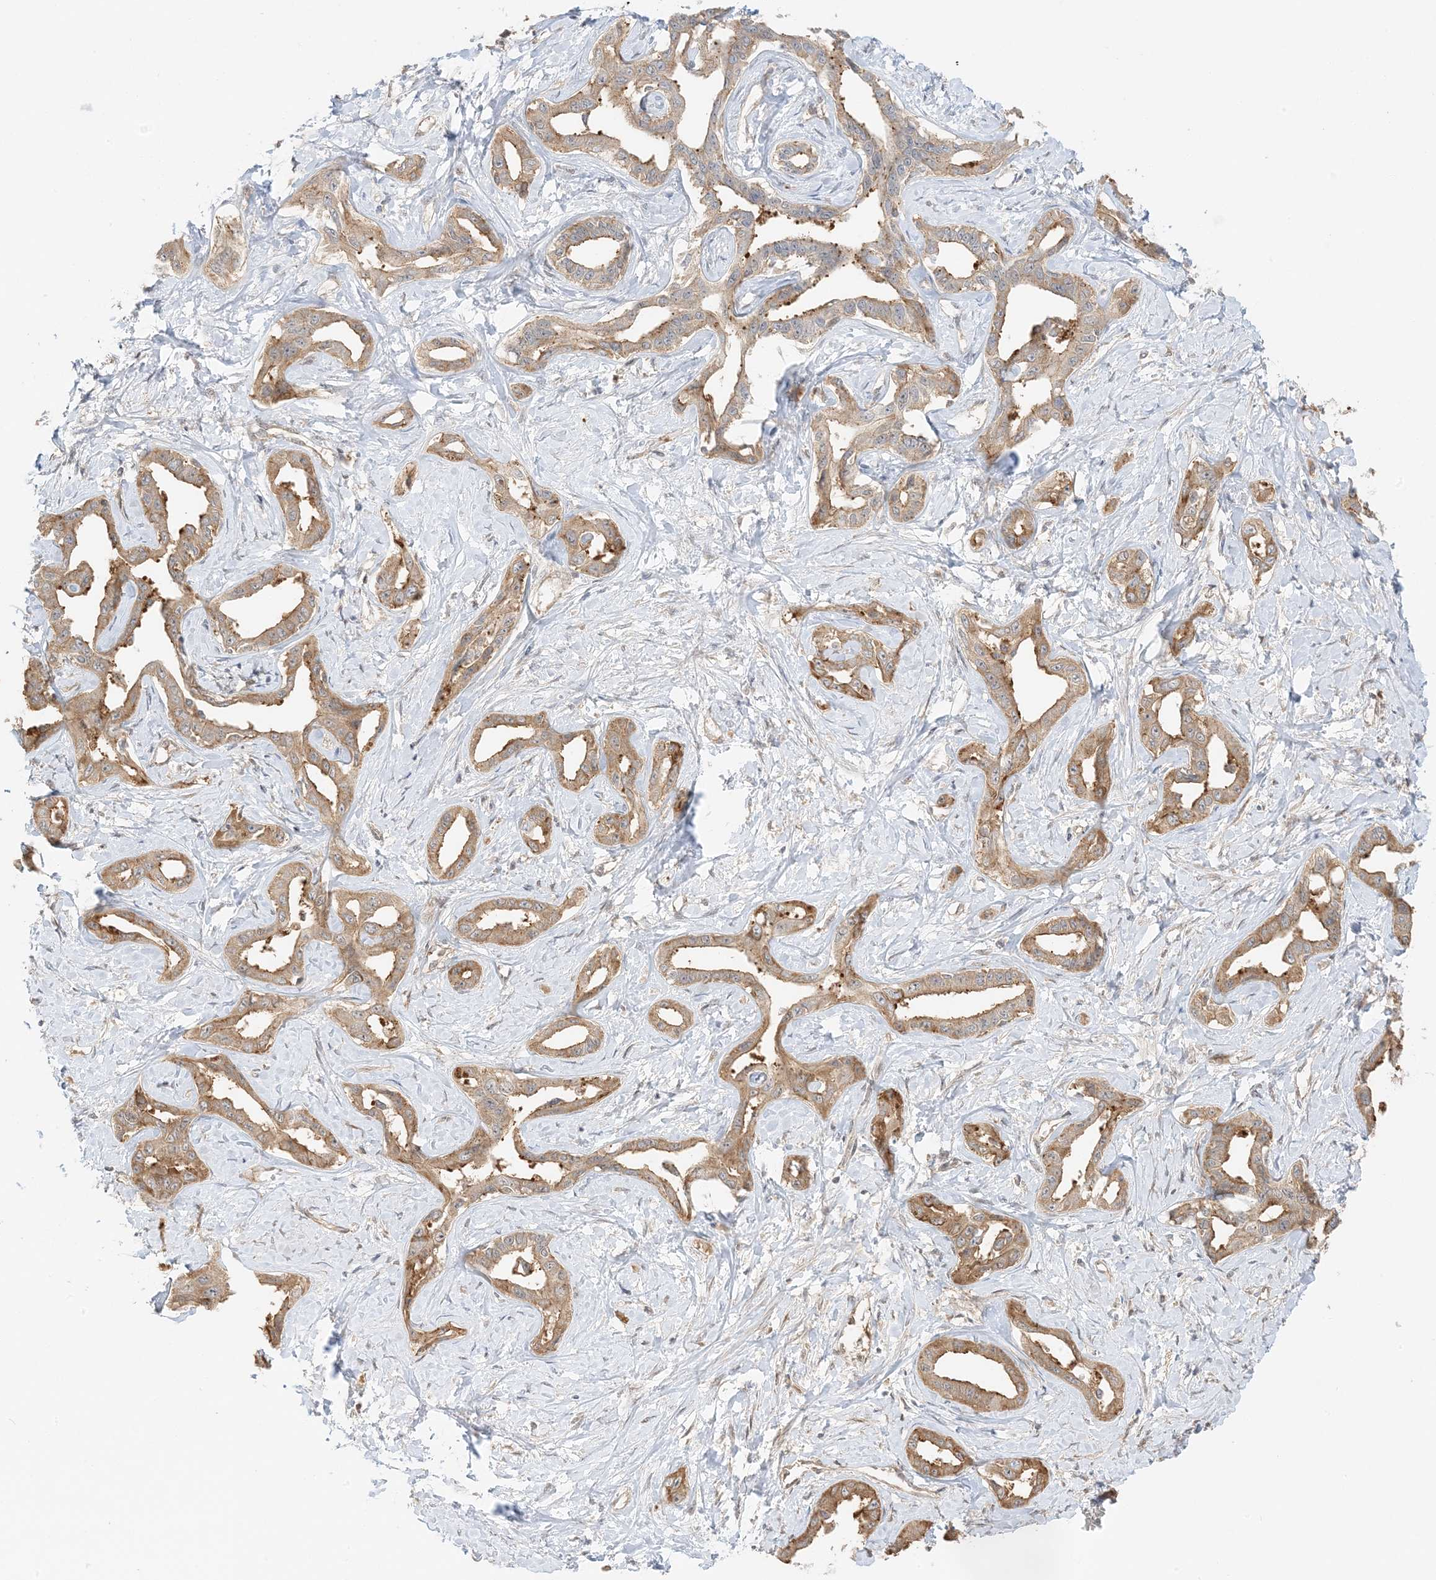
{"staining": {"intensity": "moderate", "quantity": ">75%", "location": "cytoplasmic/membranous"}, "tissue": "liver cancer", "cell_type": "Tumor cells", "image_type": "cancer", "snomed": [{"axis": "morphology", "description": "Cholangiocarcinoma"}, {"axis": "topography", "description": "Liver"}], "caption": "Tumor cells exhibit medium levels of moderate cytoplasmic/membranous positivity in about >75% of cells in human liver cancer (cholangiocarcinoma). Using DAB (brown) and hematoxylin (blue) stains, captured at high magnification using brightfield microscopy.", "gene": "UBAP2L", "patient": {"sex": "male", "age": 59}}